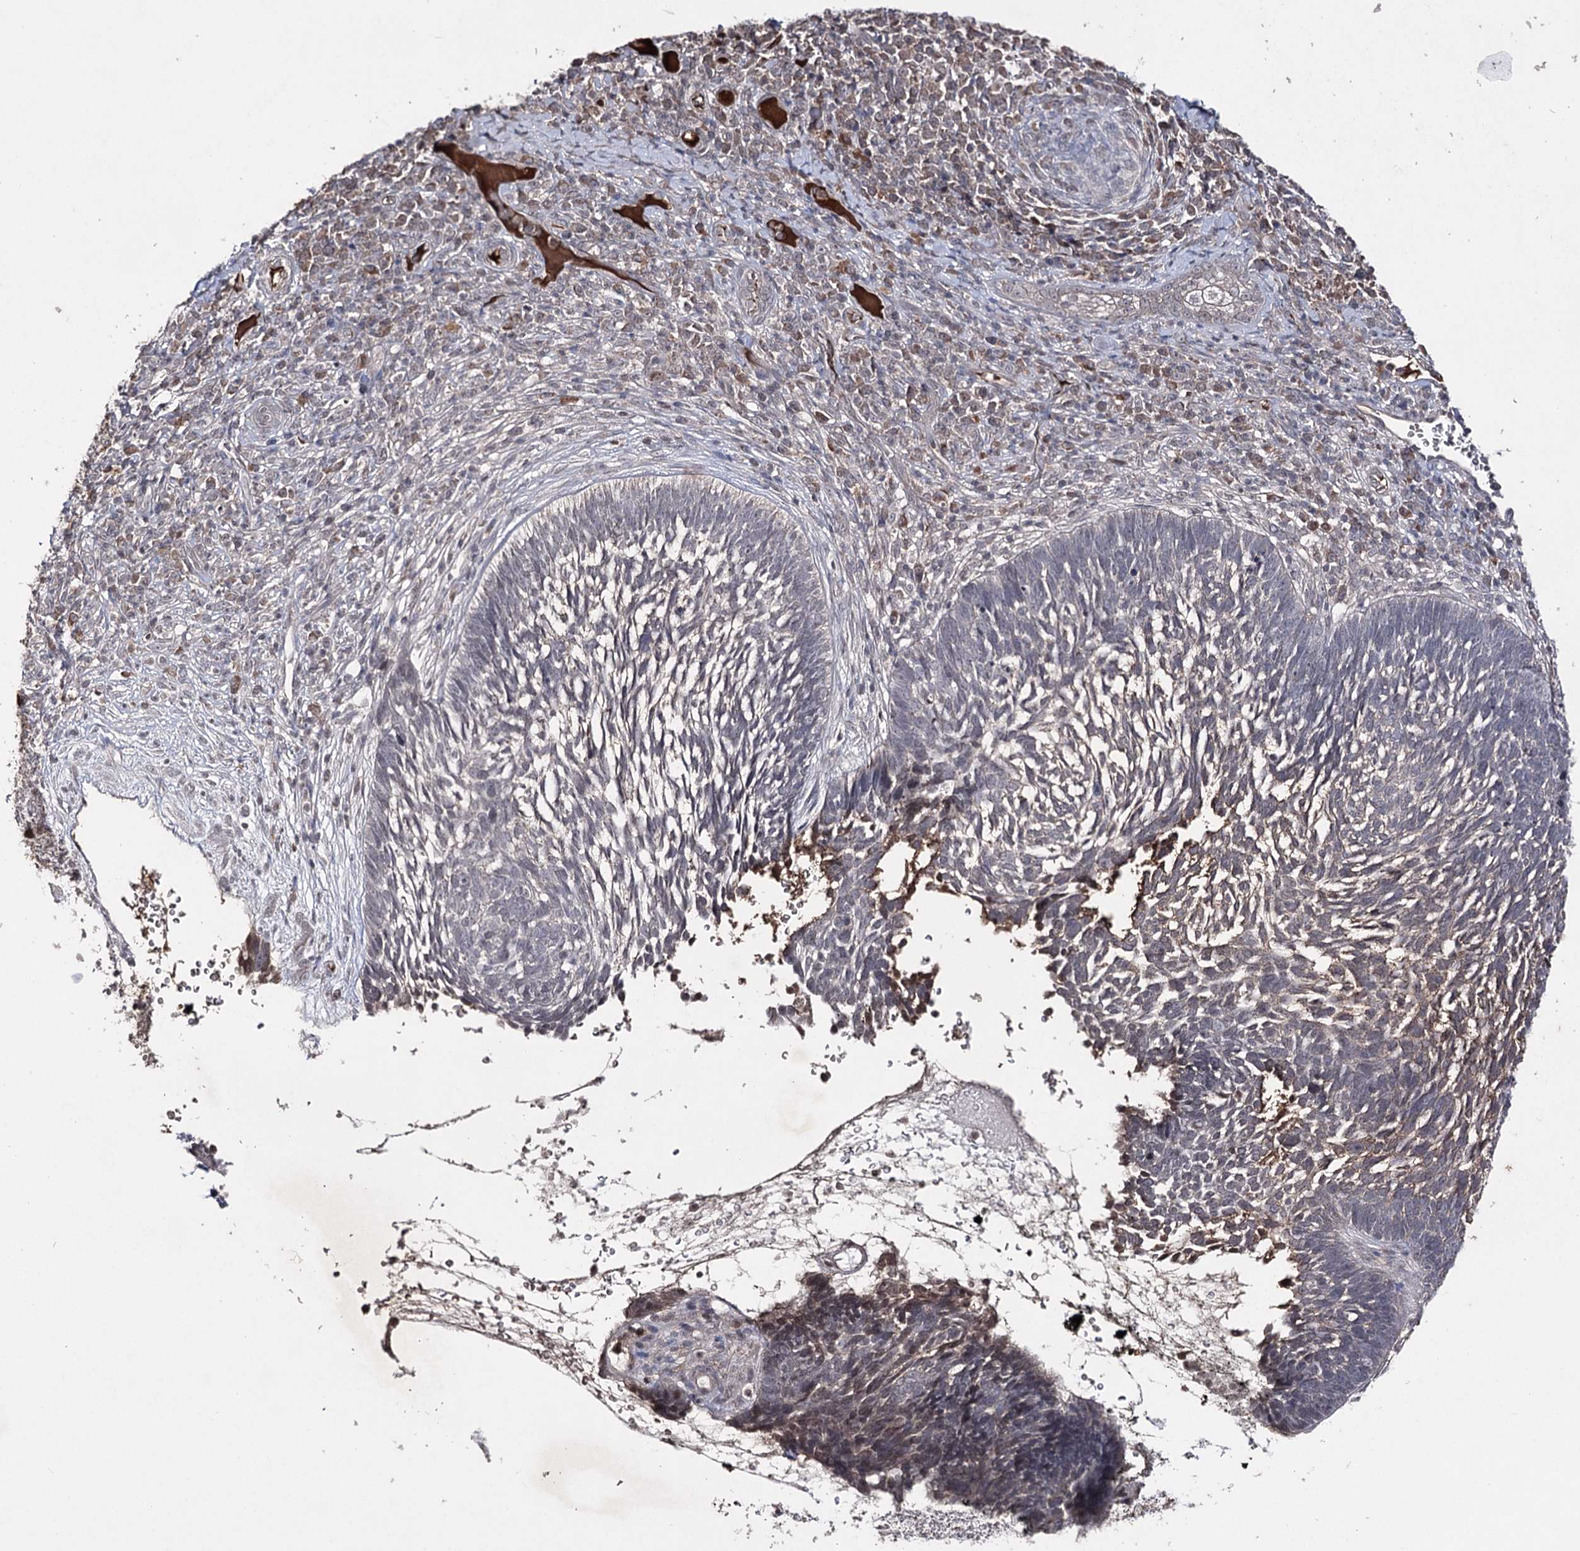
{"staining": {"intensity": "weak", "quantity": "<25%", "location": "cytoplasmic/membranous"}, "tissue": "skin cancer", "cell_type": "Tumor cells", "image_type": "cancer", "snomed": [{"axis": "morphology", "description": "Basal cell carcinoma"}, {"axis": "topography", "description": "Skin"}], "caption": "IHC image of human skin basal cell carcinoma stained for a protein (brown), which exhibits no staining in tumor cells.", "gene": "SYNGR3", "patient": {"sex": "male", "age": 88}}